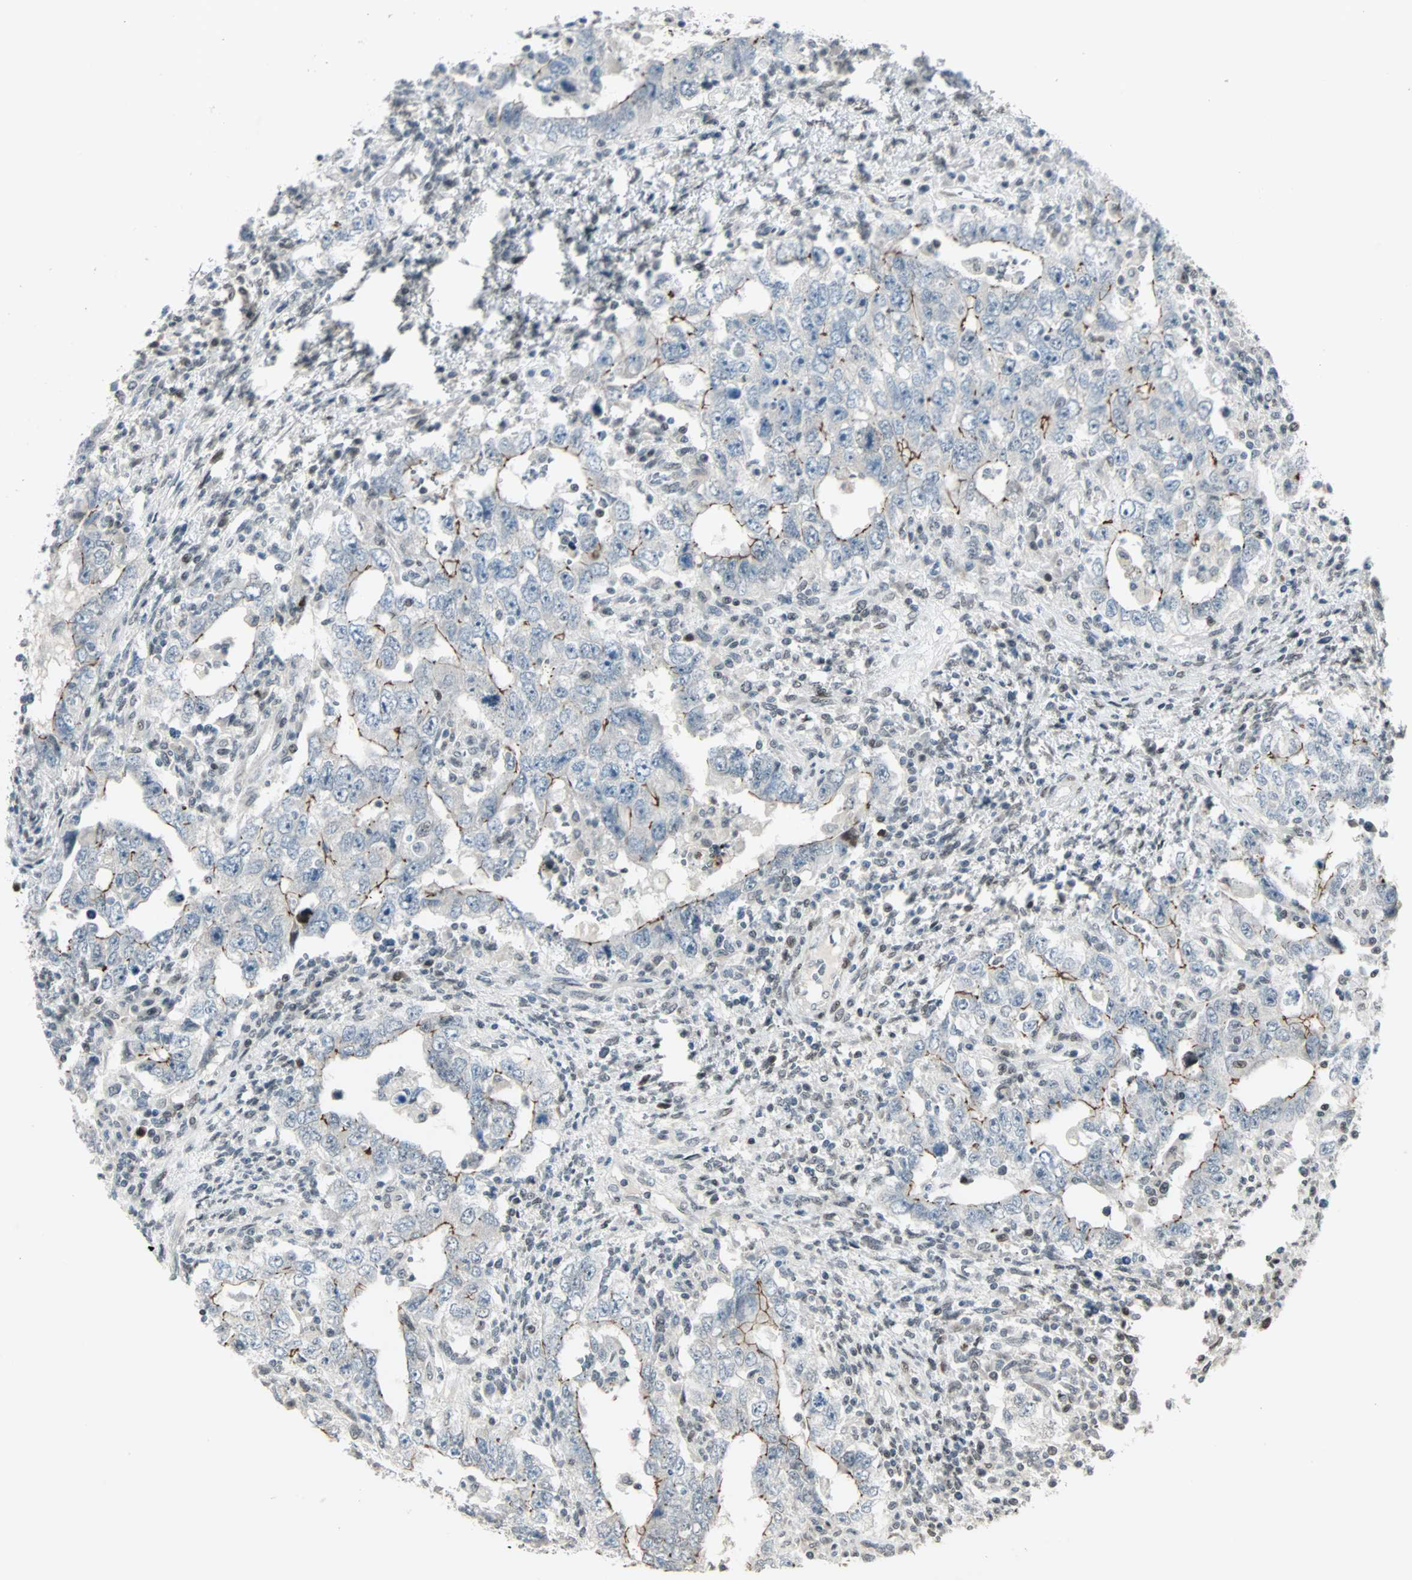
{"staining": {"intensity": "weak", "quantity": "25%-75%", "location": "cytoplasmic/membranous"}, "tissue": "testis cancer", "cell_type": "Tumor cells", "image_type": "cancer", "snomed": [{"axis": "morphology", "description": "Carcinoma, Embryonal, NOS"}, {"axis": "topography", "description": "Testis"}], "caption": "Testis embryonal carcinoma tissue reveals weak cytoplasmic/membranous staining in approximately 25%-75% of tumor cells The staining is performed using DAB (3,3'-diaminobenzidine) brown chromogen to label protein expression. The nuclei are counter-stained blue using hematoxylin.", "gene": "CBX4", "patient": {"sex": "male", "age": 26}}